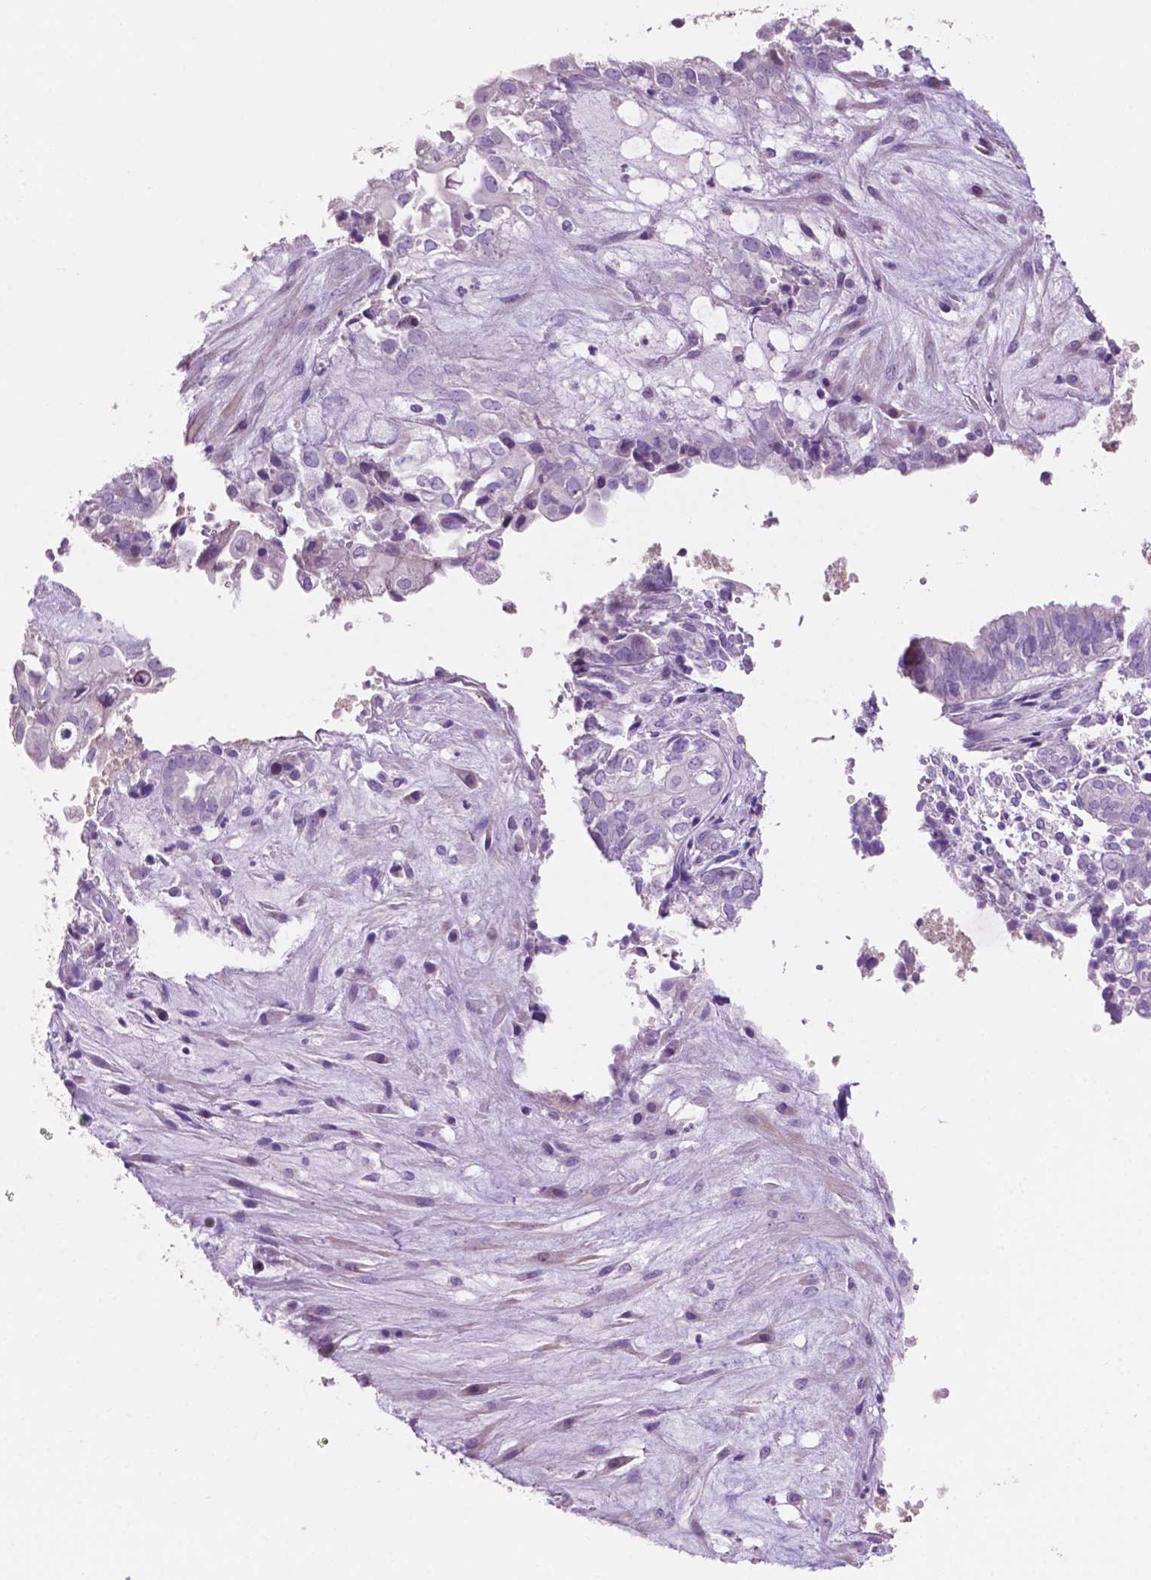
{"staining": {"intensity": "negative", "quantity": "none", "location": "none"}, "tissue": "ovarian cancer", "cell_type": "Tumor cells", "image_type": "cancer", "snomed": [{"axis": "morphology", "description": "Carcinoma, endometroid"}, {"axis": "topography", "description": "Ovary"}], "caption": "Immunohistochemistry (IHC) of human ovarian cancer (endometroid carcinoma) shows no staining in tumor cells. (Brightfield microscopy of DAB (3,3'-diaminobenzidine) immunohistochemistry at high magnification).", "gene": "CLDN17", "patient": {"sex": "female", "age": 64}}